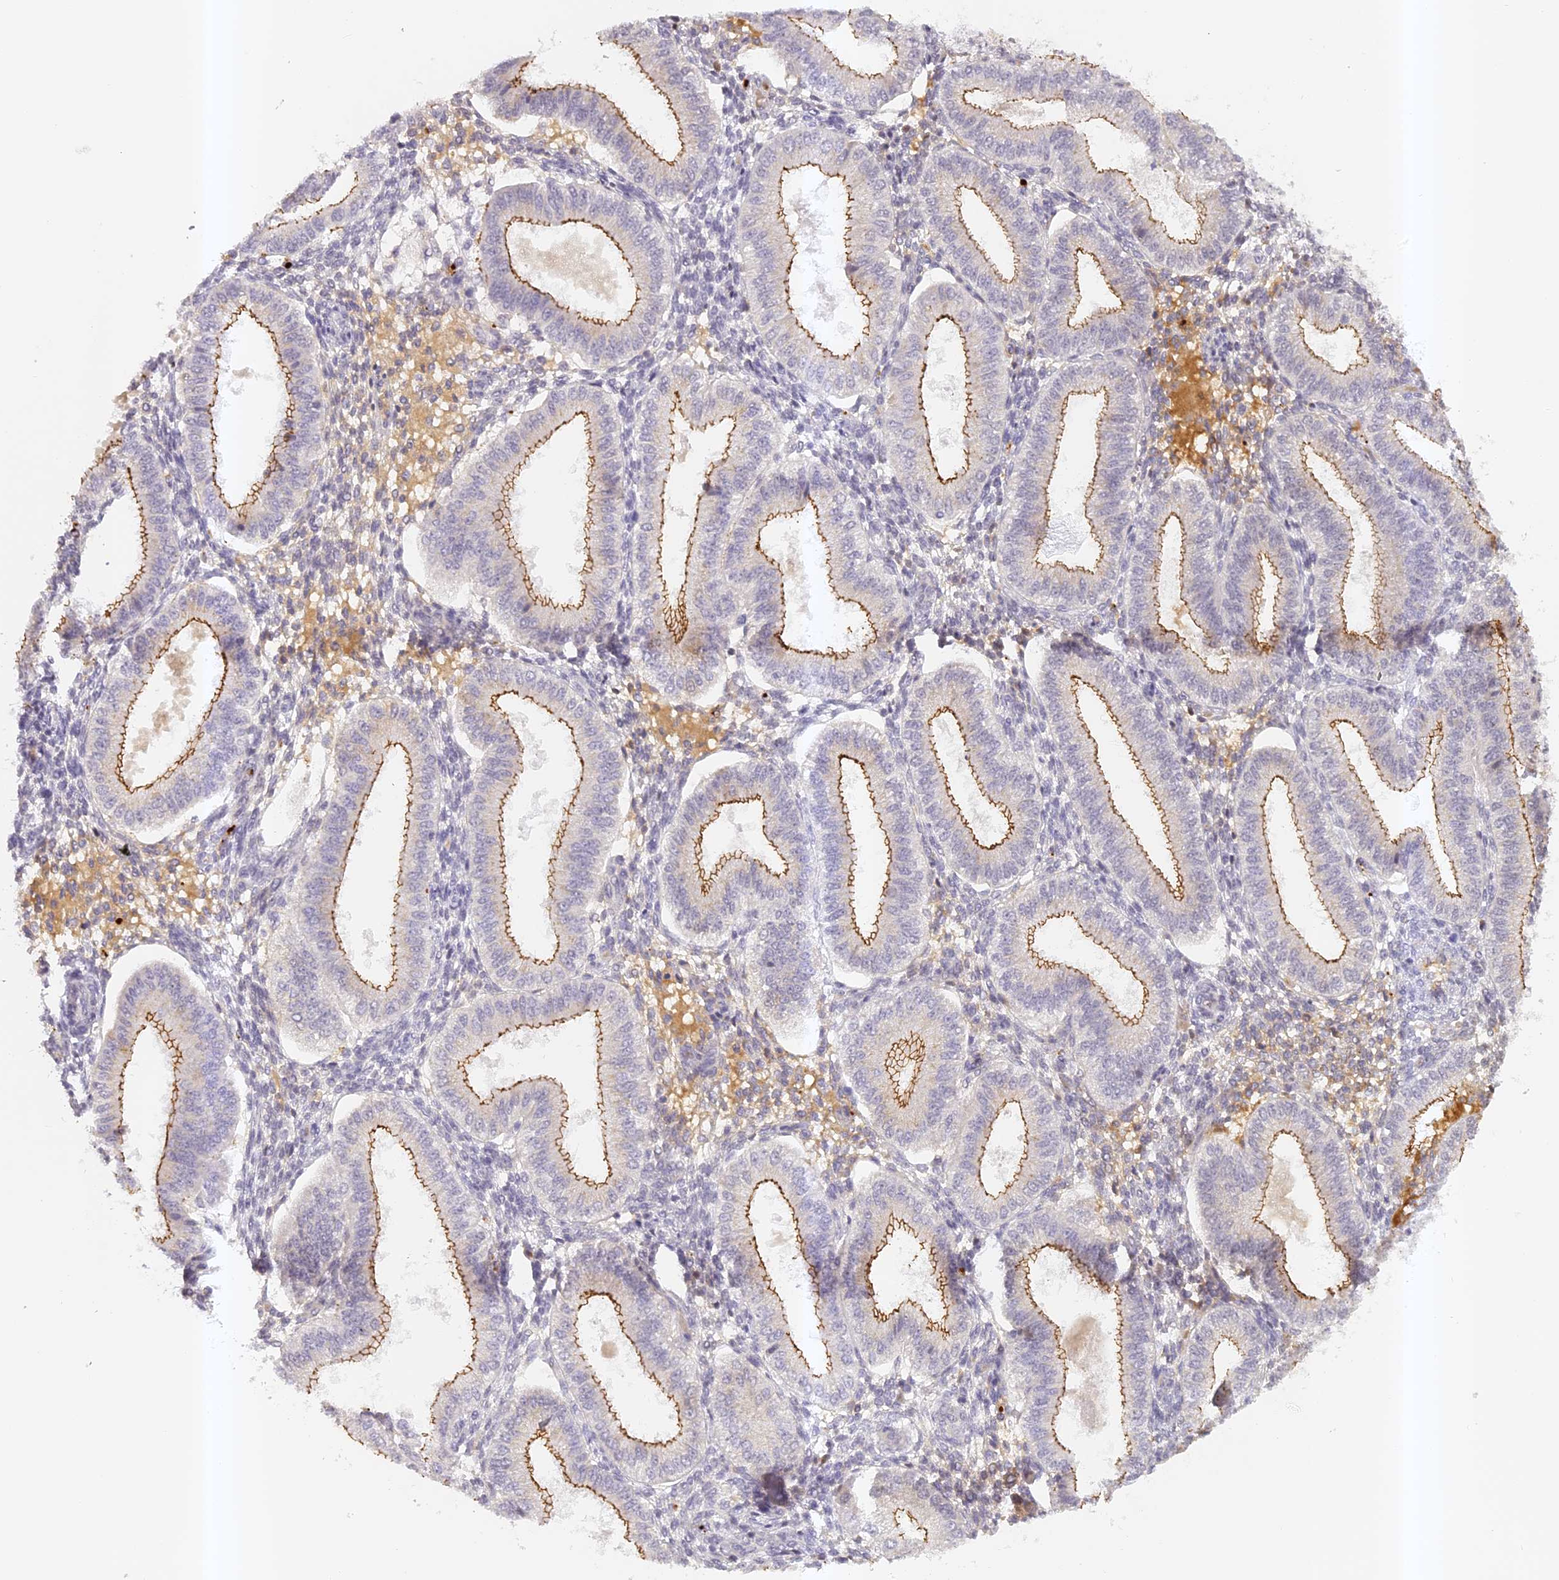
{"staining": {"intensity": "negative", "quantity": "none", "location": "none"}, "tissue": "endometrium", "cell_type": "Cells in endometrial stroma", "image_type": "normal", "snomed": [{"axis": "morphology", "description": "Normal tissue, NOS"}, {"axis": "topography", "description": "Endometrium"}], "caption": "Cells in endometrial stroma show no significant protein positivity in benign endometrium.", "gene": "ELL3", "patient": {"sex": "female", "age": 39}}